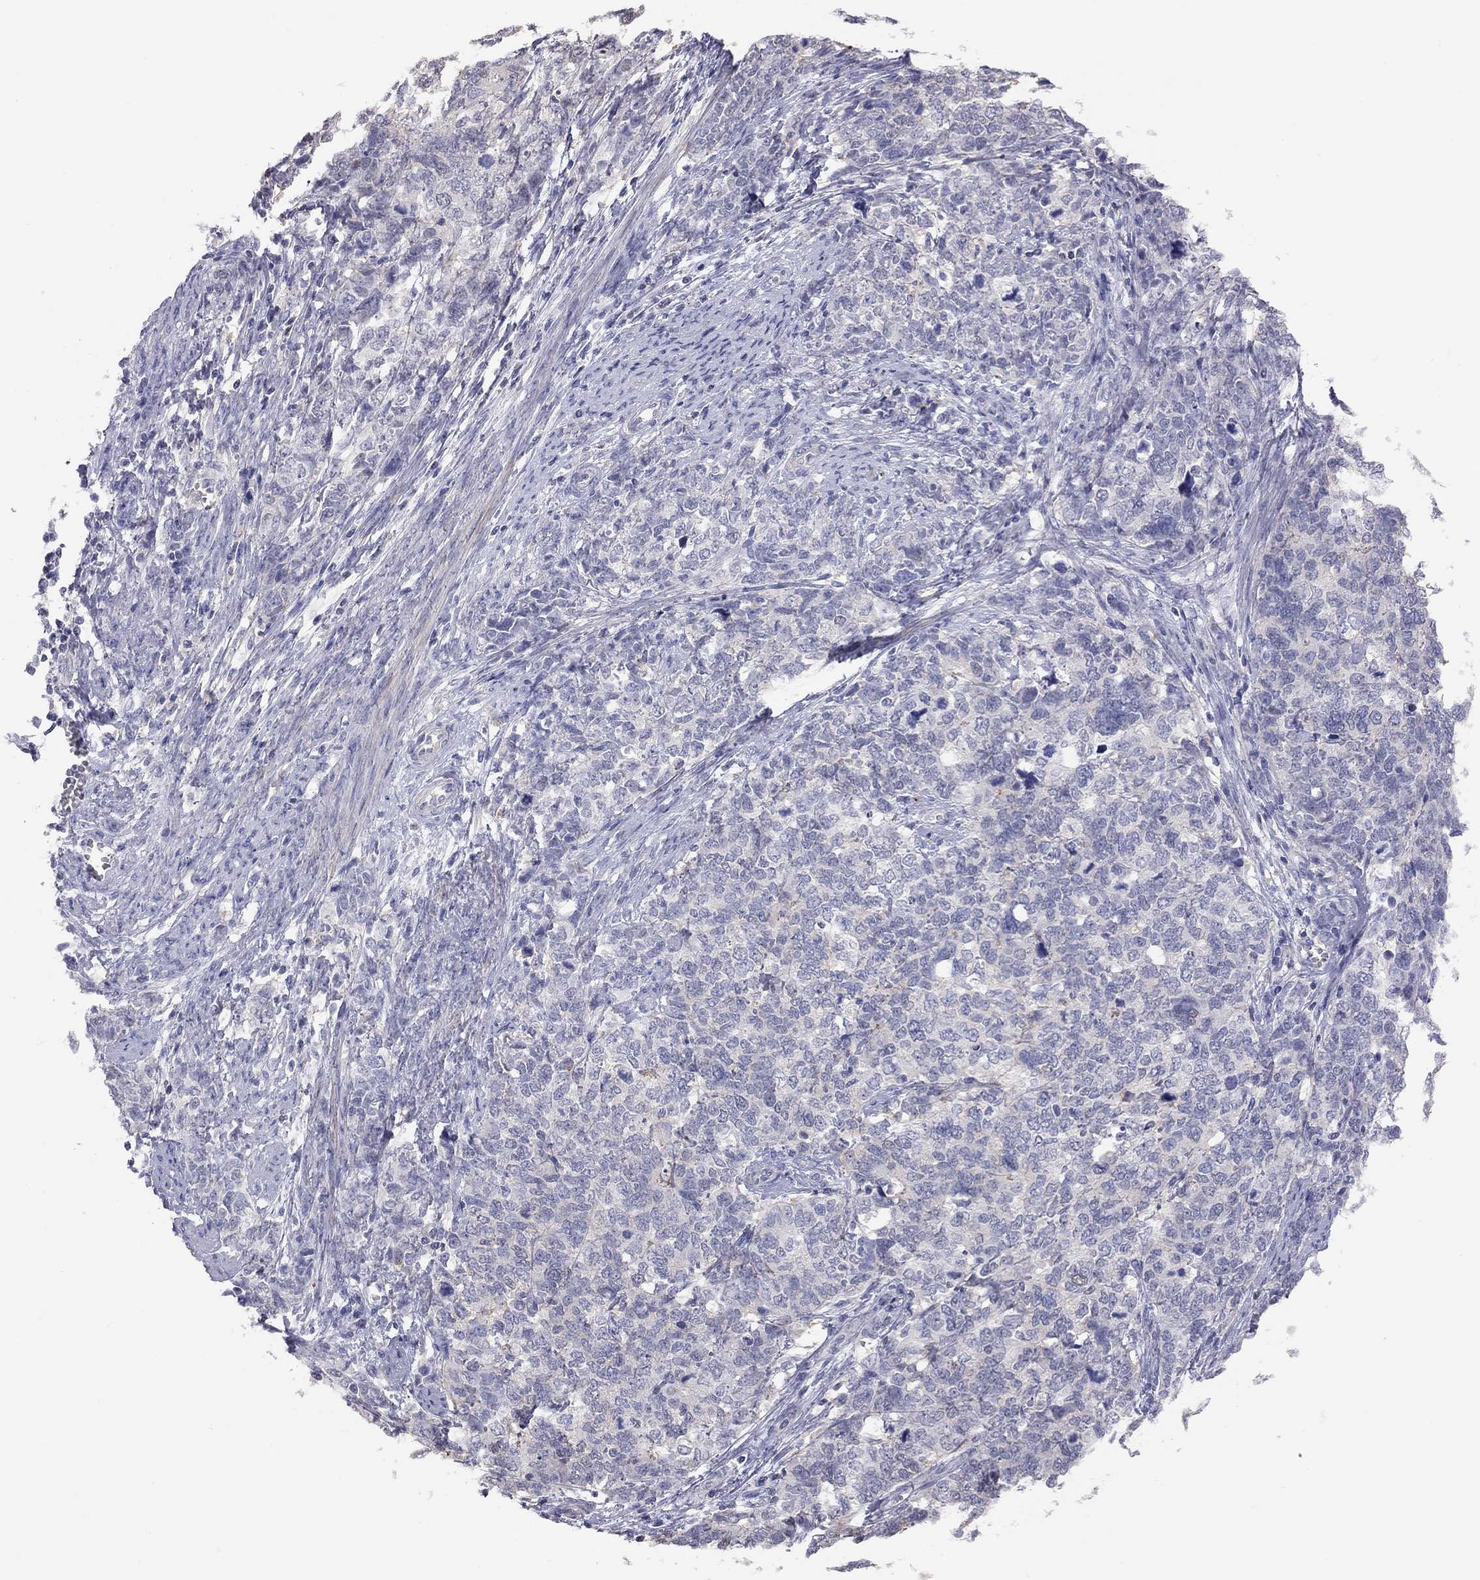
{"staining": {"intensity": "negative", "quantity": "none", "location": "none"}, "tissue": "cervical cancer", "cell_type": "Tumor cells", "image_type": "cancer", "snomed": [{"axis": "morphology", "description": "Squamous cell carcinoma, NOS"}, {"axis": "topography", "description": "Cervix"}], "caption": "Tumor cells are negative for protein expression in human cervical cancer.", "gene": "ADCYAP1", "patient": {"sex": "female", "age": 63}}